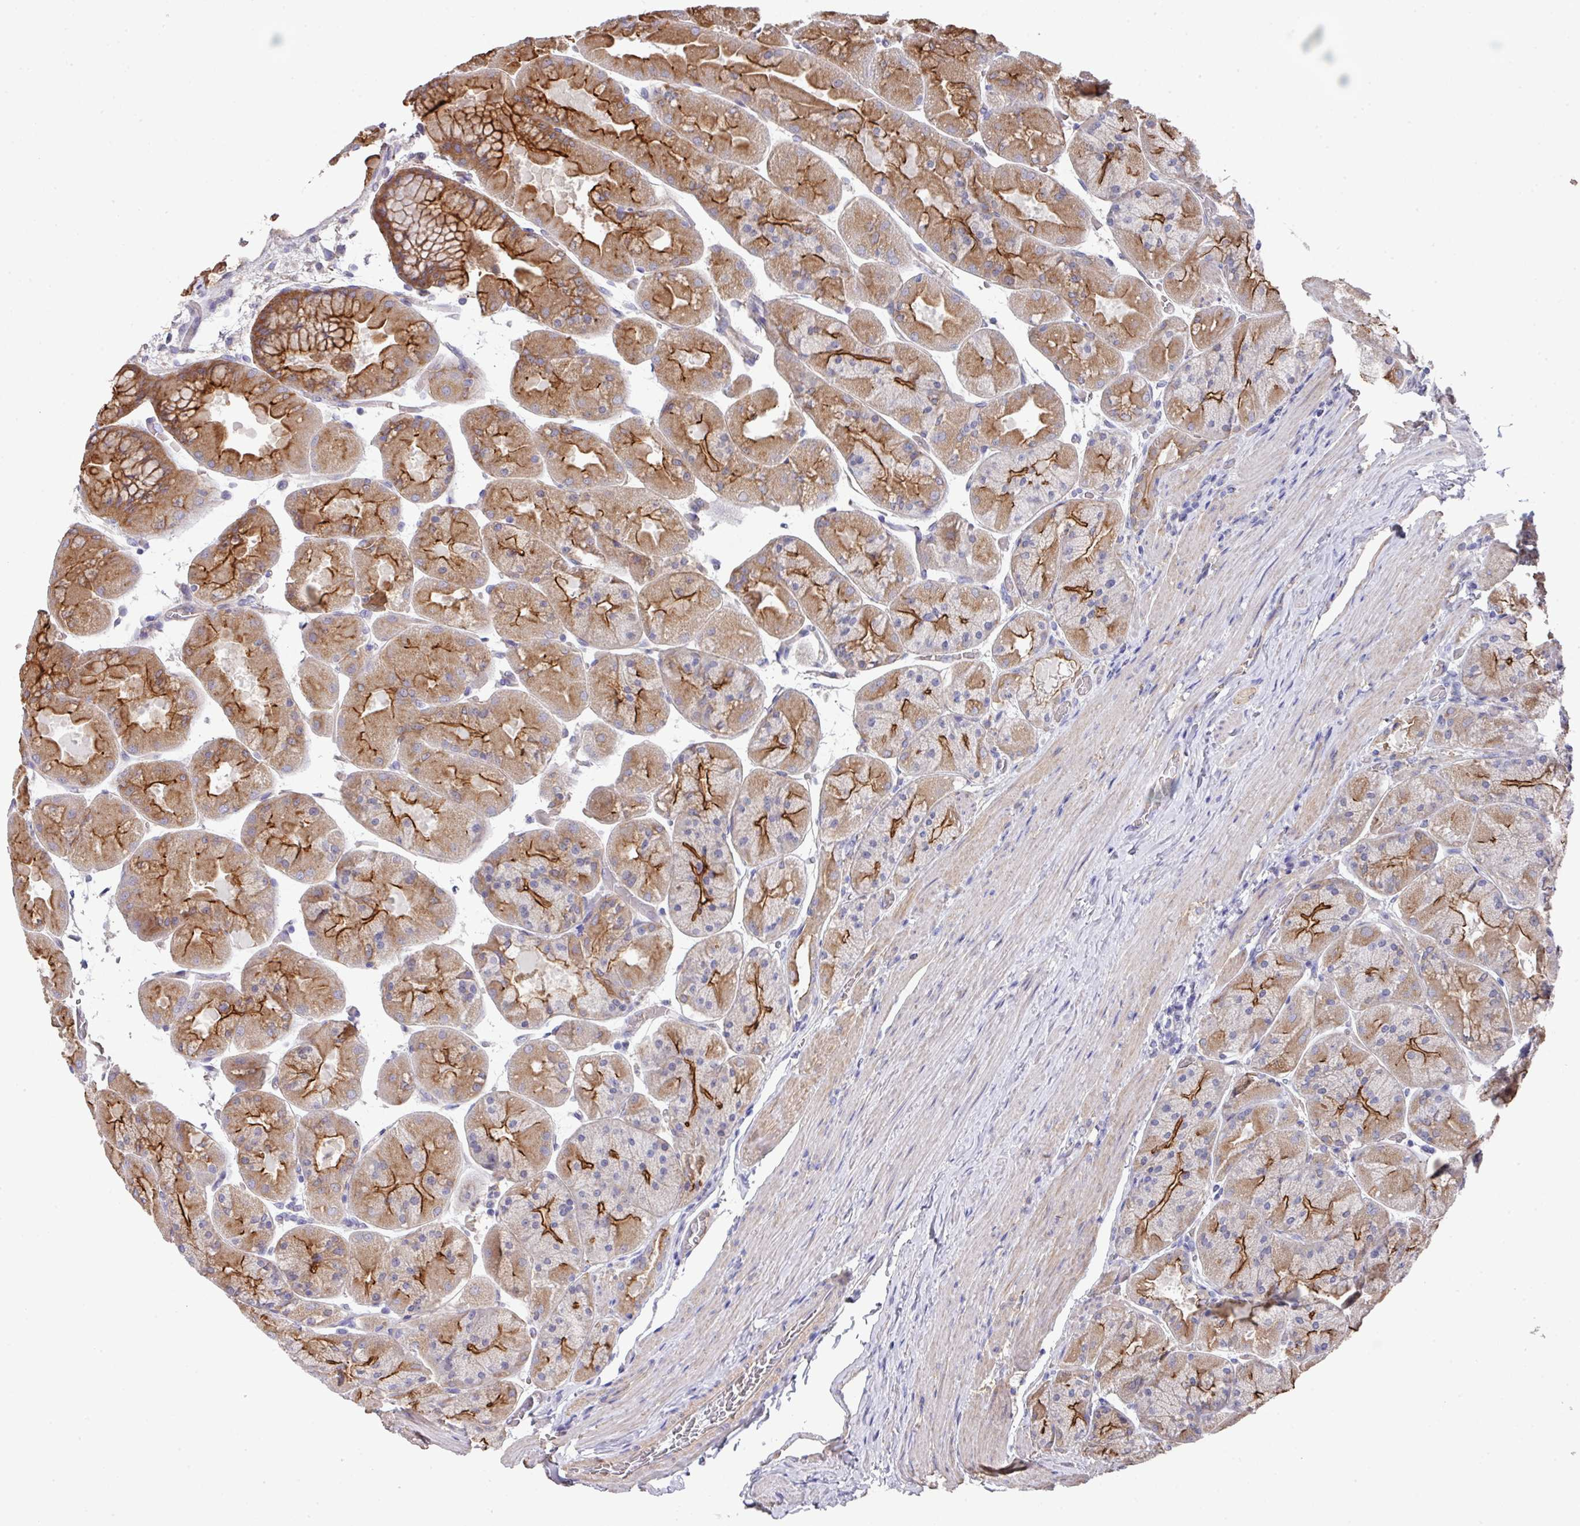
{"staining": {"intensity": "strong", "quantity": "25%-75%", "location": "cytoplasmic/membranous"}, "tissue": "stomach", "cell_type": "Glandular cells", "image_type": "normal", "snomed": [{"axis": "morphology", "description": "Normal tissue, NOS"}, {"axis": "topography", "description": "Stomach"}], "caption": "Immunohistochemistry (IHC) (DAB (3,3'-diaminobenzidine)) staining of unremarkable human stomach reveals strong cytoplasmic/membranous protein expression in about 25%-75% of glandular cells.", "gene": "PRR5", "patient": {"sex": "female", "age": 61}}